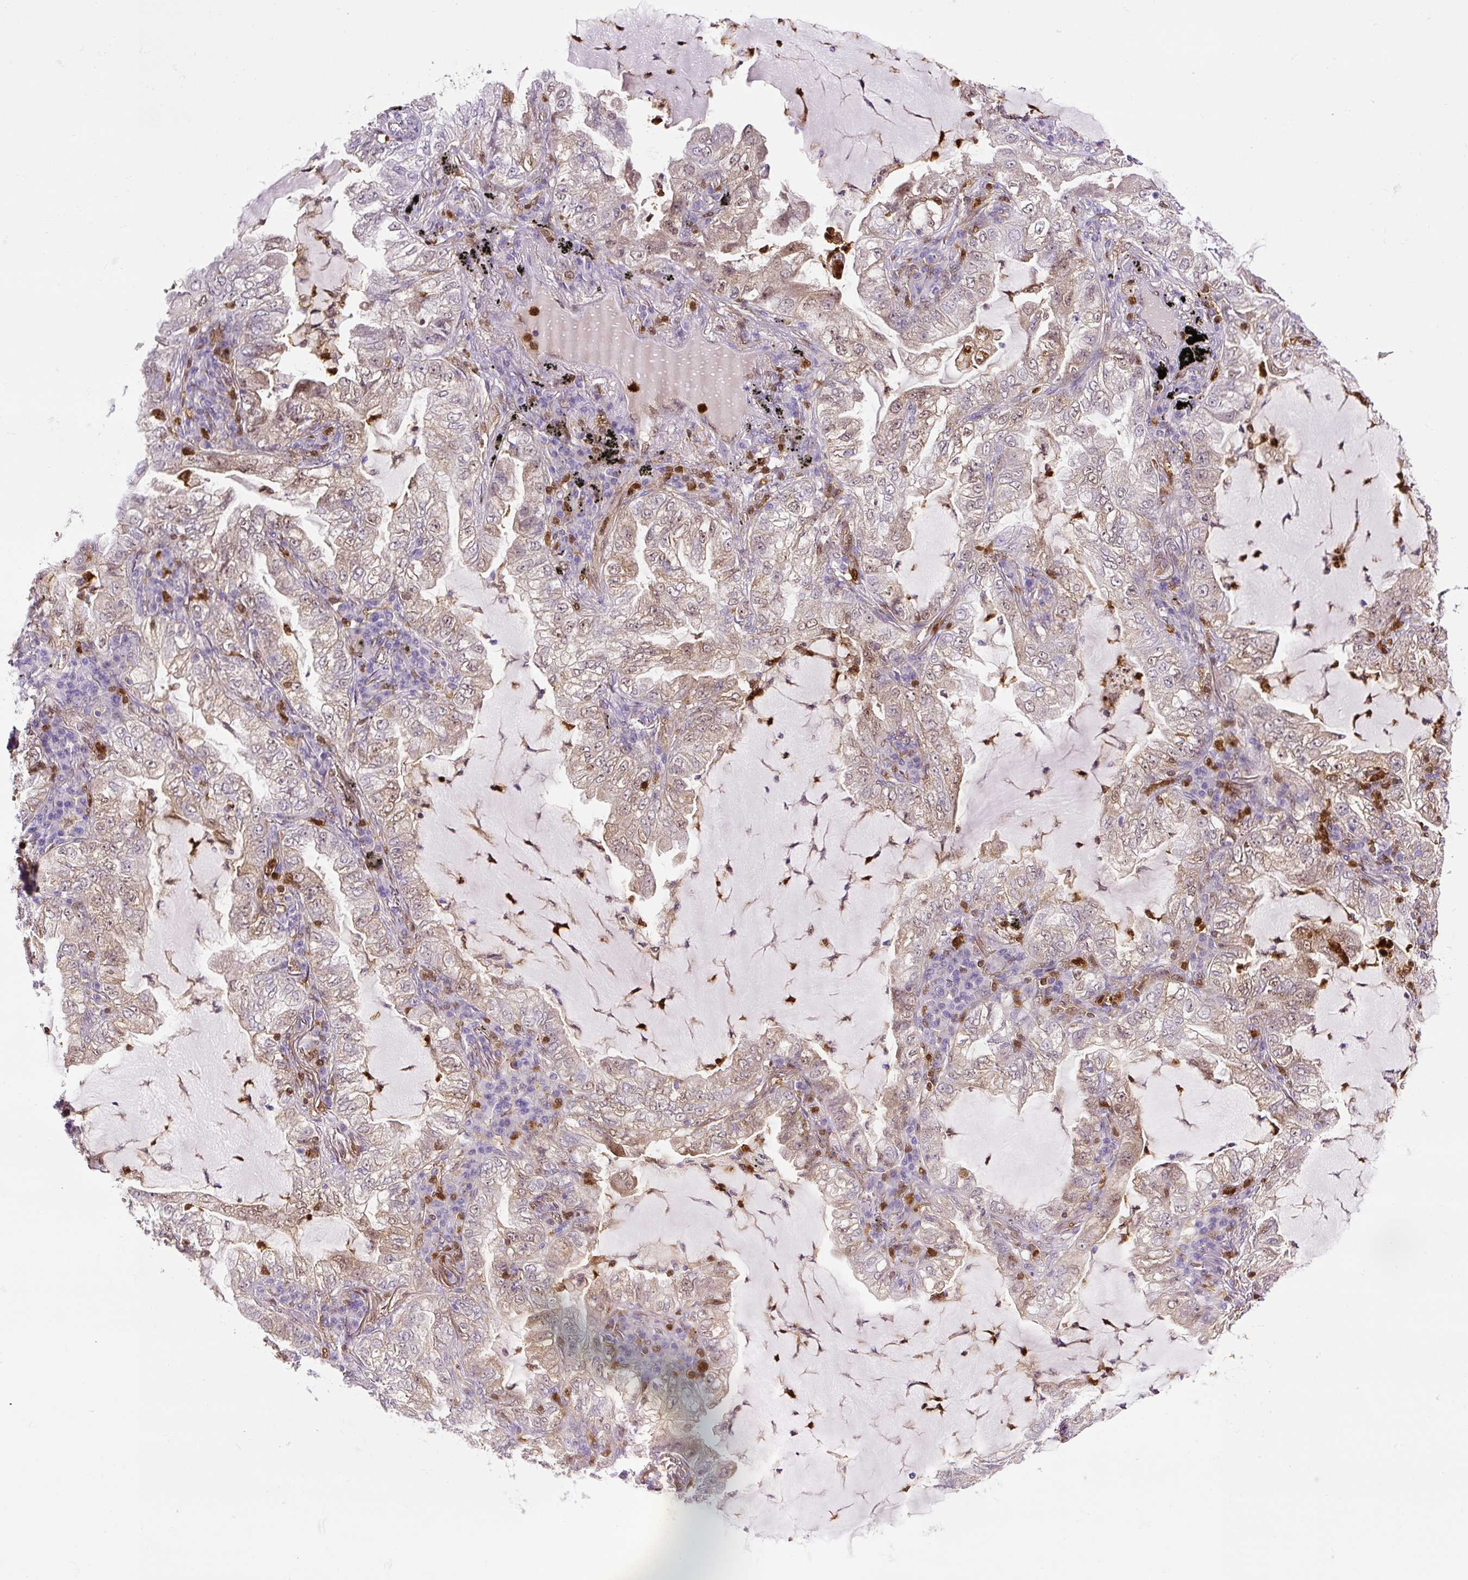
{"staining": {"intensity": "weak", "quantity": "<25%", "location": "cytoplasmic/membranous,nuclear"}, "tissue": "lung cancer", "cell_type": "Tumor cells", "image_type": "cancer", "snomed": [{"axis": "morphology", "description": "Adenocarcinoma, NOS"}, {"axis": "topography", "description": "Lung"}], "caption": "Immunohistochemistry (IHC) of human lung cancer demonstrates no staining in tumor cells.", "gene": "ANXA1", "patient": {"sex": "female", "age": 73}}